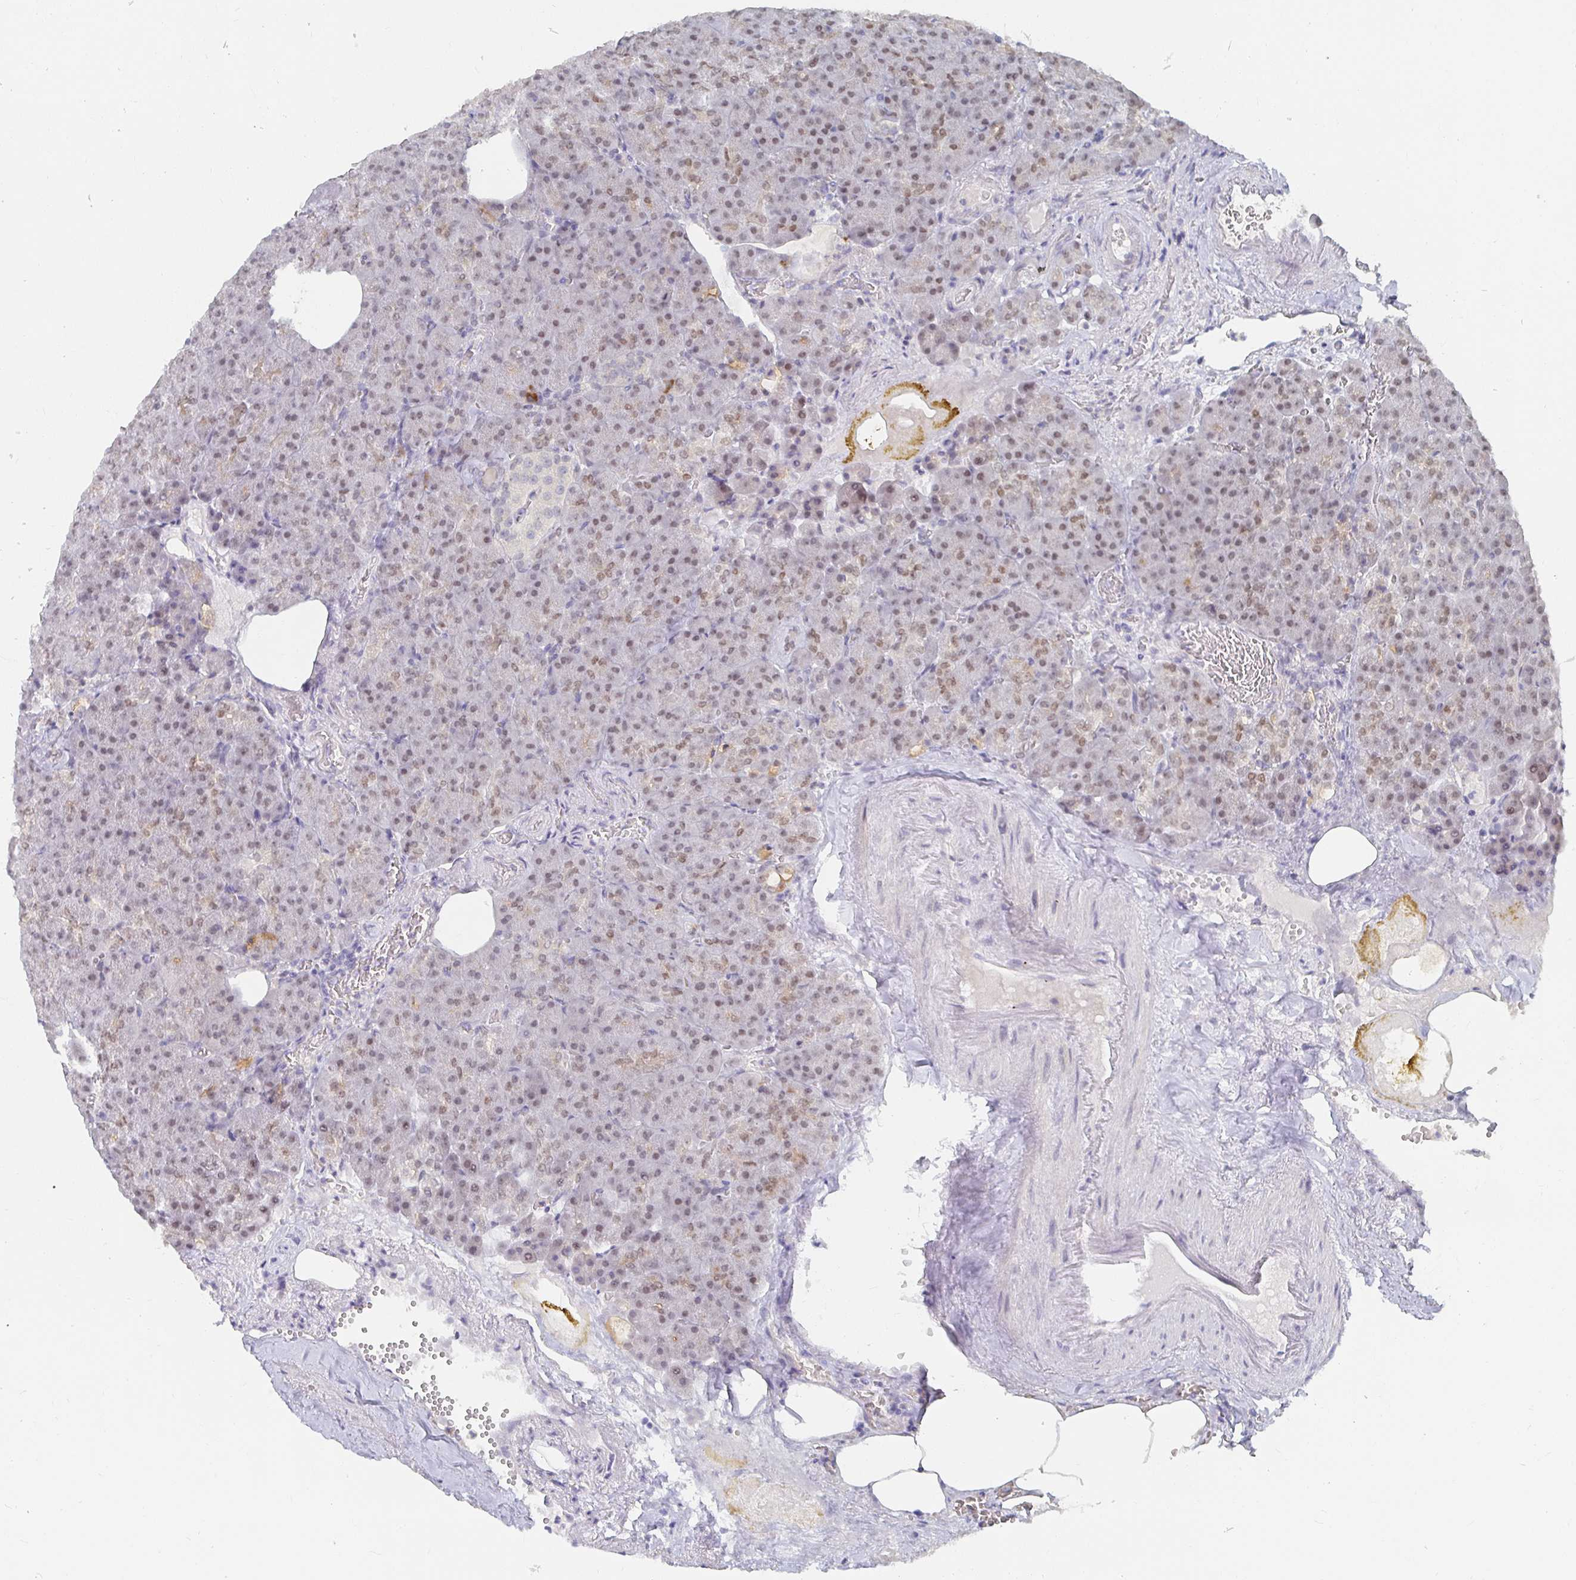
{"staining": {"intensity": "moderate", "quantity": "25%-75%", "location": "nuclear"}, "tissue": "pancreas", "cell_type": "Exocrine glandular cells", "image_type": "normal", "snomed": [{"axis": "morphology", "description": "Normal tissue, NOS"}, {"axis": "topography", "description": "Pancreas"}], "caption": "Brown immunohistochemical staining in benign pancreas demonstrates moderate nuclear expression in approximately 25%-75% of exocrine glandular cells. (DAB (3,3'-diaminobenzidine) IHC with brightfield microscopy, high magnification).", "gene": "MEIS1", "patient": {"sex": "female", "age": 74}}